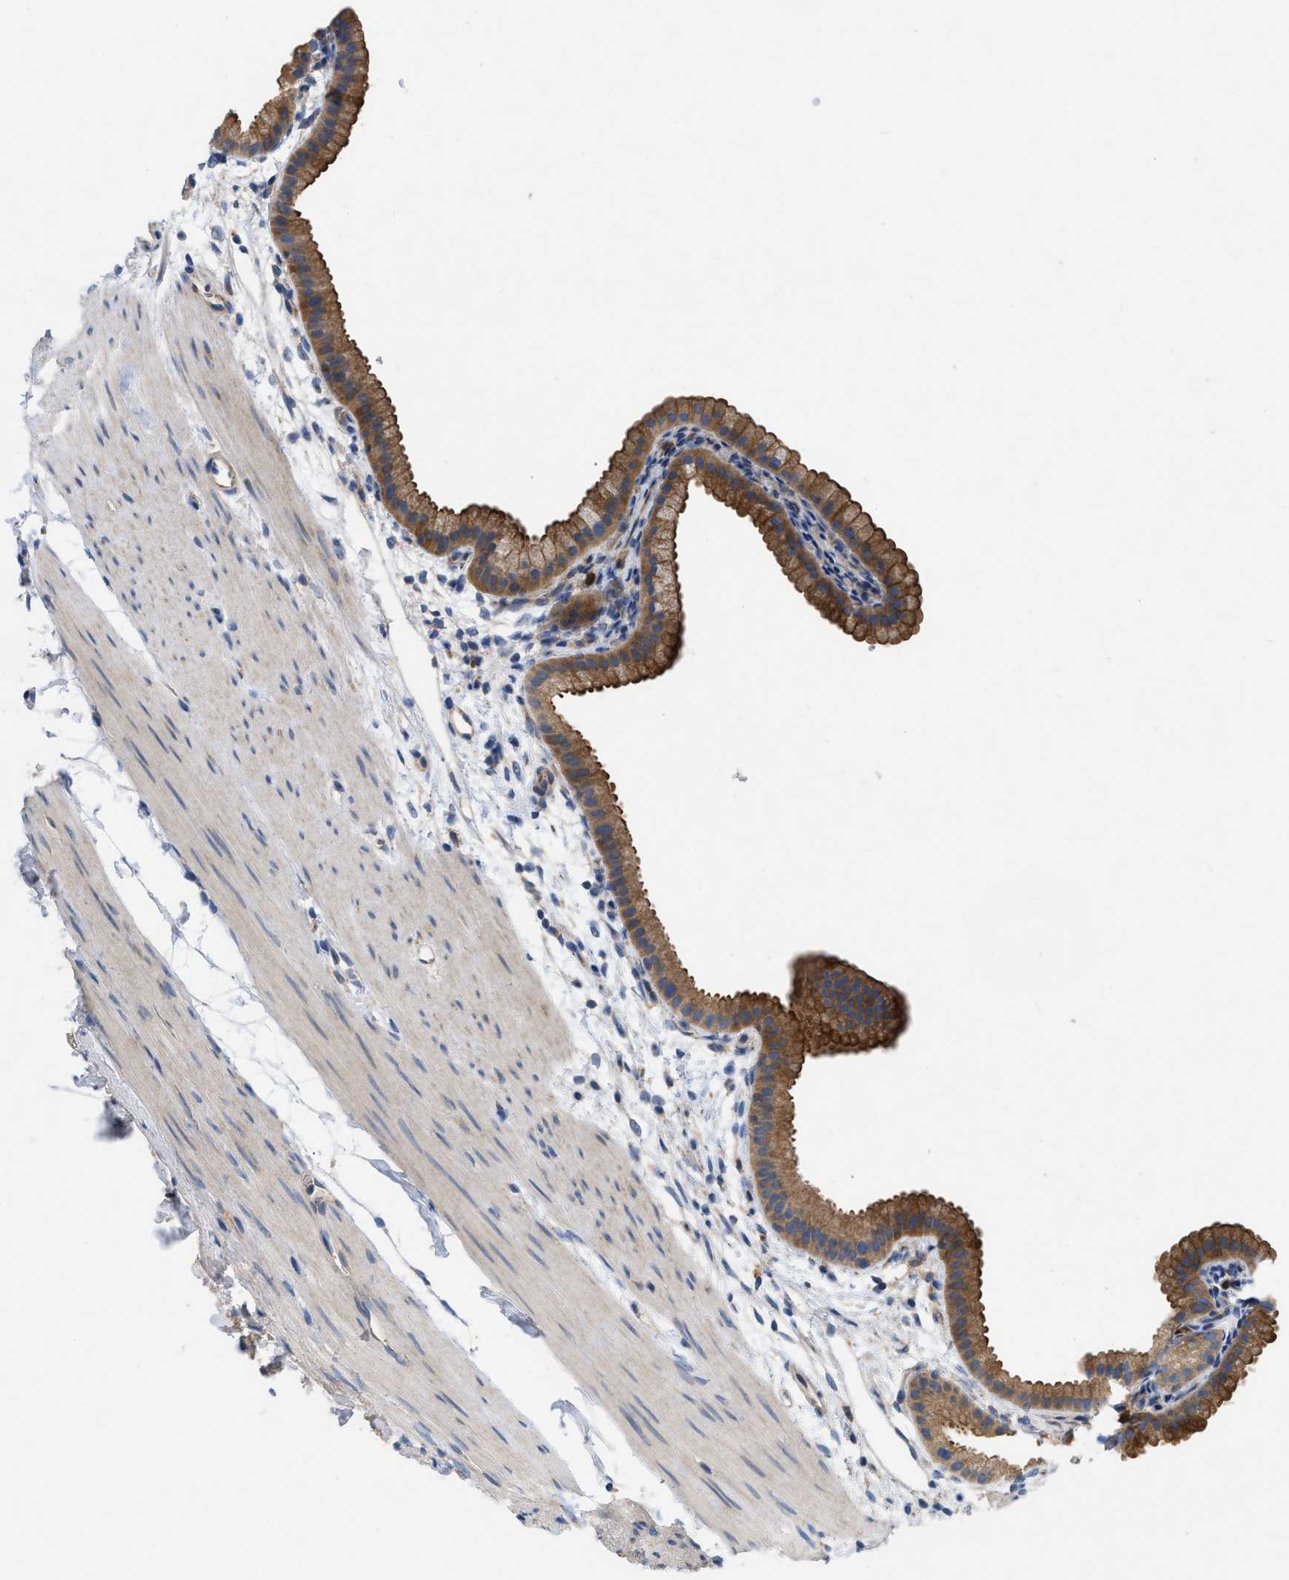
{"staining": {"intensity": "strong", "quantity": ">75%", "location": "cytoplasmic/membranous"}, "tissue": "gallbladder", "cell_type": "Glandular cells", "image_type": "normal", "snomed": [{"axis": "morphology", "description": "Normal tissue, NOS"}, {"axis": "topography", "description": "Gallbladder"}], "caption": "Strong cytoplasmic/membranous positivity for a protein is appreciated in approximately >75% of glandular cells of benign gallbladder using immunohistochemistry (IHC).", "gene": "TMEM131", "patient": {"sex": "female", "age": 64}}